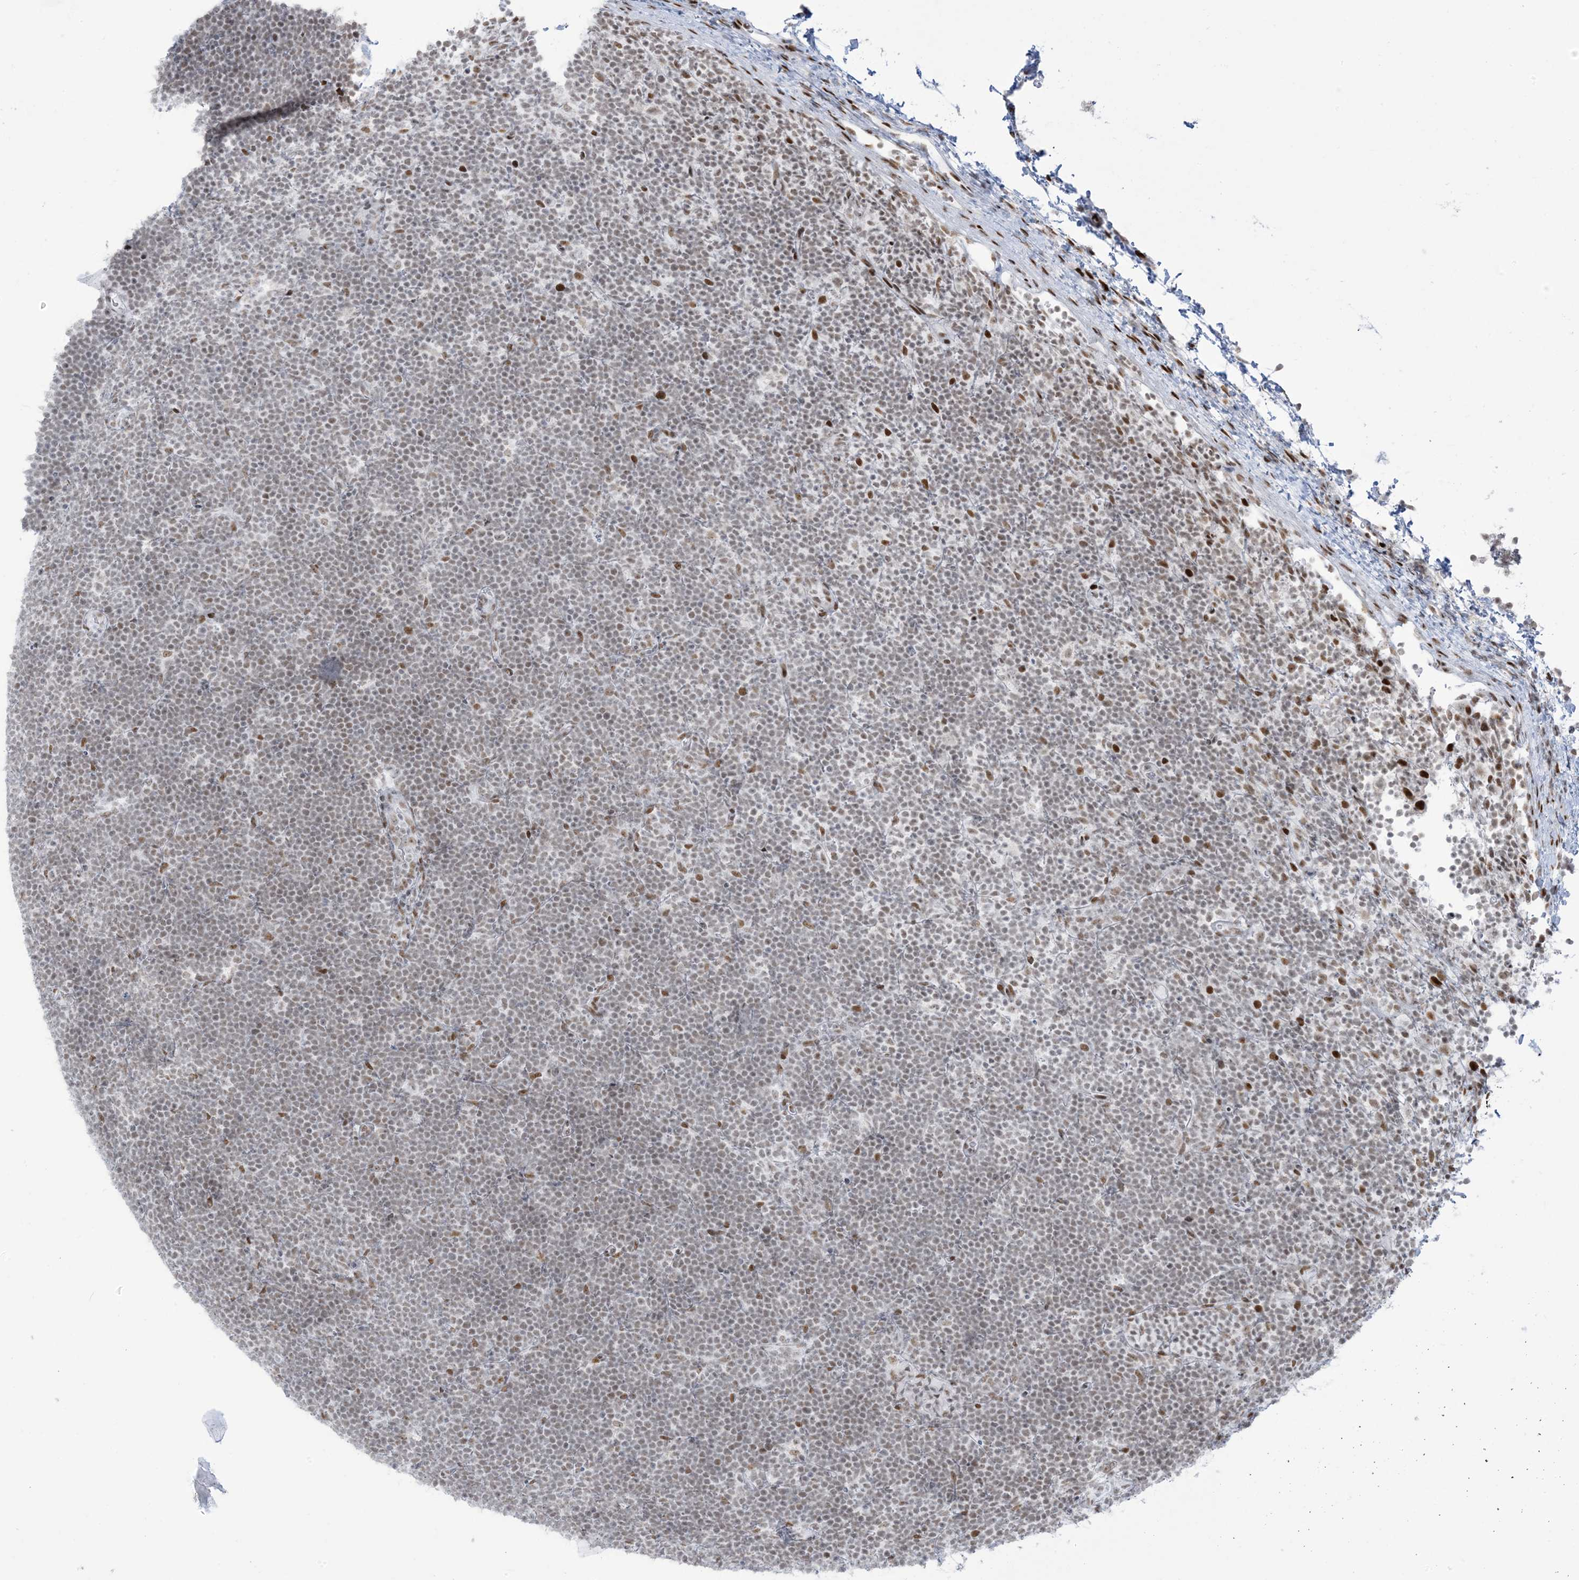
{"staining": {"intensity": "moderate", "quantity": "<25%", "location": "nuclear"}, "tissue": "lymphoma", "cell_type": "Tumor cells", "image_type": "cancer", "snomed": [{"axis": "morphology", "description": "Malignant lymphoma, non-Hodgkin's type, High grade"}, {"axis": "topography", "description": "Lymph node"}], "caption": "Tumor cells show low levels of moderate nuclear staining in about <25% of cells in human lymphoma.", "gene": "STAG1", "patient": {"sex": "male", "age": 13}}